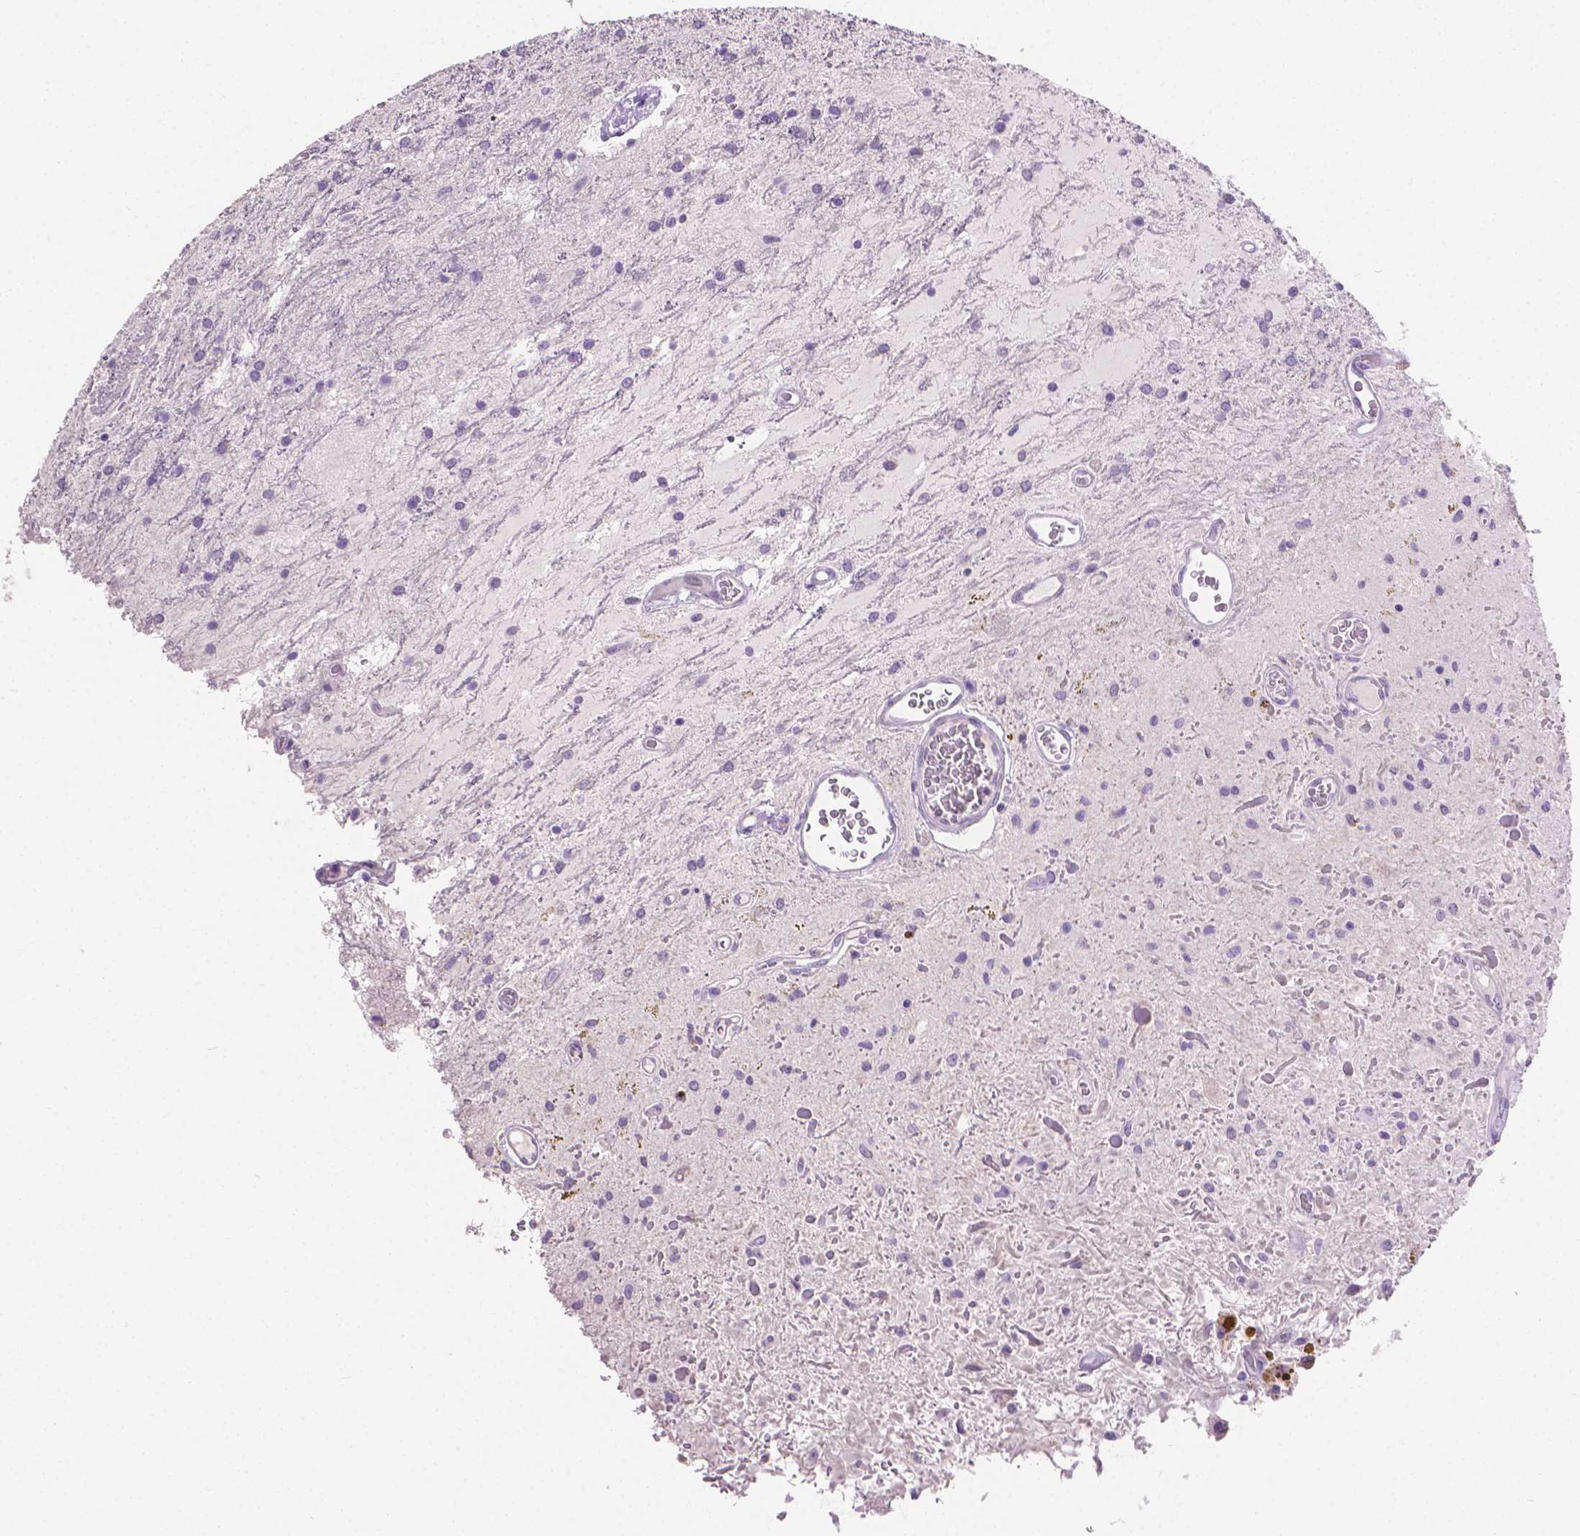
{"staining": {"intensity": "negative", "quantity": "none", "location": "none"}, "tissue": "glioma", "cell_type": "Tumor cells", "image_type": "cancer", "snomed": [{"axis": "morphology", "description": "Glioma, malignant, Low grade"}, {"axis": "topography", "description": "Cerebellum"}], "caption": "This histopathology image is of glioma stained with immunohistochemistry to label a protein in brown with the nuclei are counter-stained blue. There is no staining in tumor cells.", "gene": "TNNI2", "patient": {"sex": "female", "age": 14}}